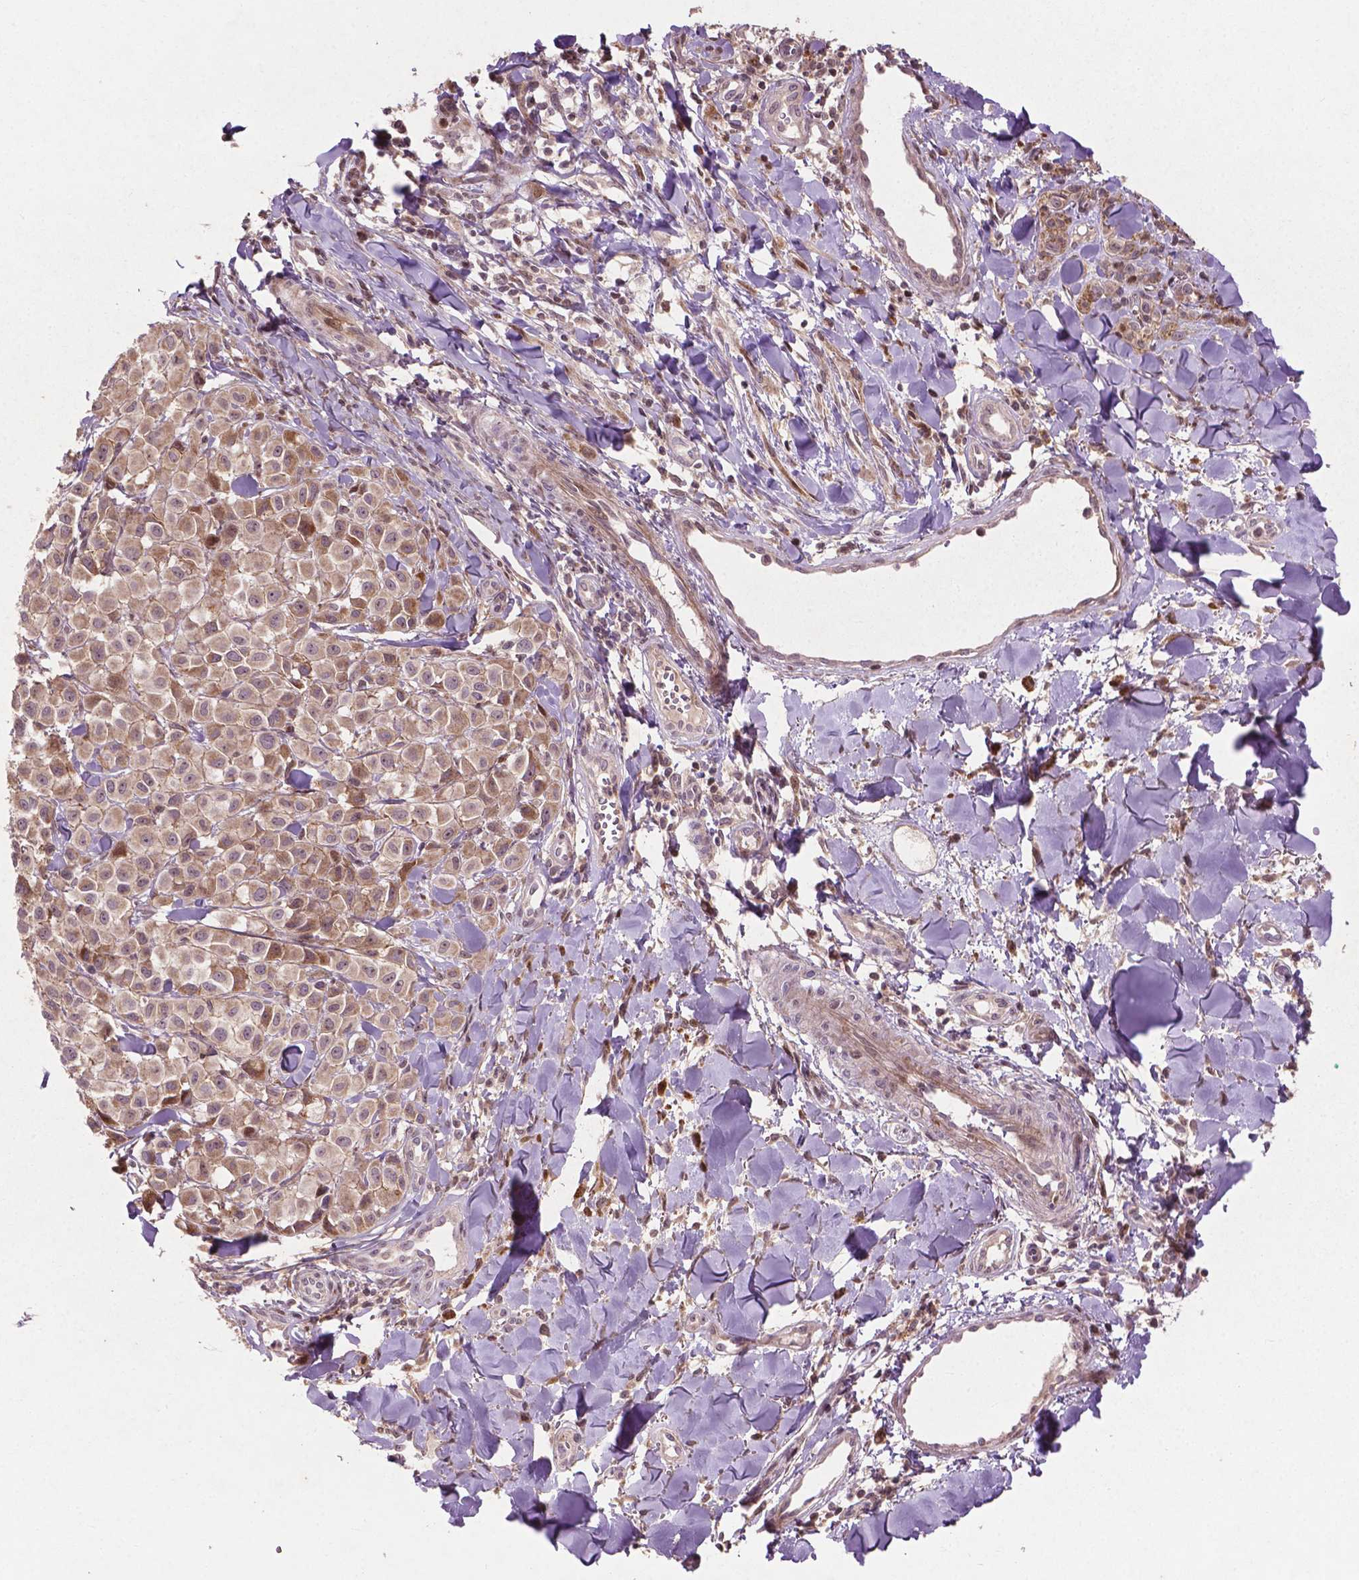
{"staining": {"intensity": "moderate", "quantity": ">75%", "location": "cytoplasmic/membranous,nuclear"}, "tissue": "melanoma", "cell_type": "Tumor cells", "image_type": "cancer", "snomed": [{"axis": "morphology", "description": "Malignant melanoma, NOS"}, {"axis": "topography", "description": "Skin"}], "caption": "Immunohistochemistry of human malignant melanoma displays medium levels of moderate cytoplasmic/membranous and nuclear staining in about >75% of tumor cells.", "gene": "B3GALNT2", "patient": {"sex": "male", "age": 77}}